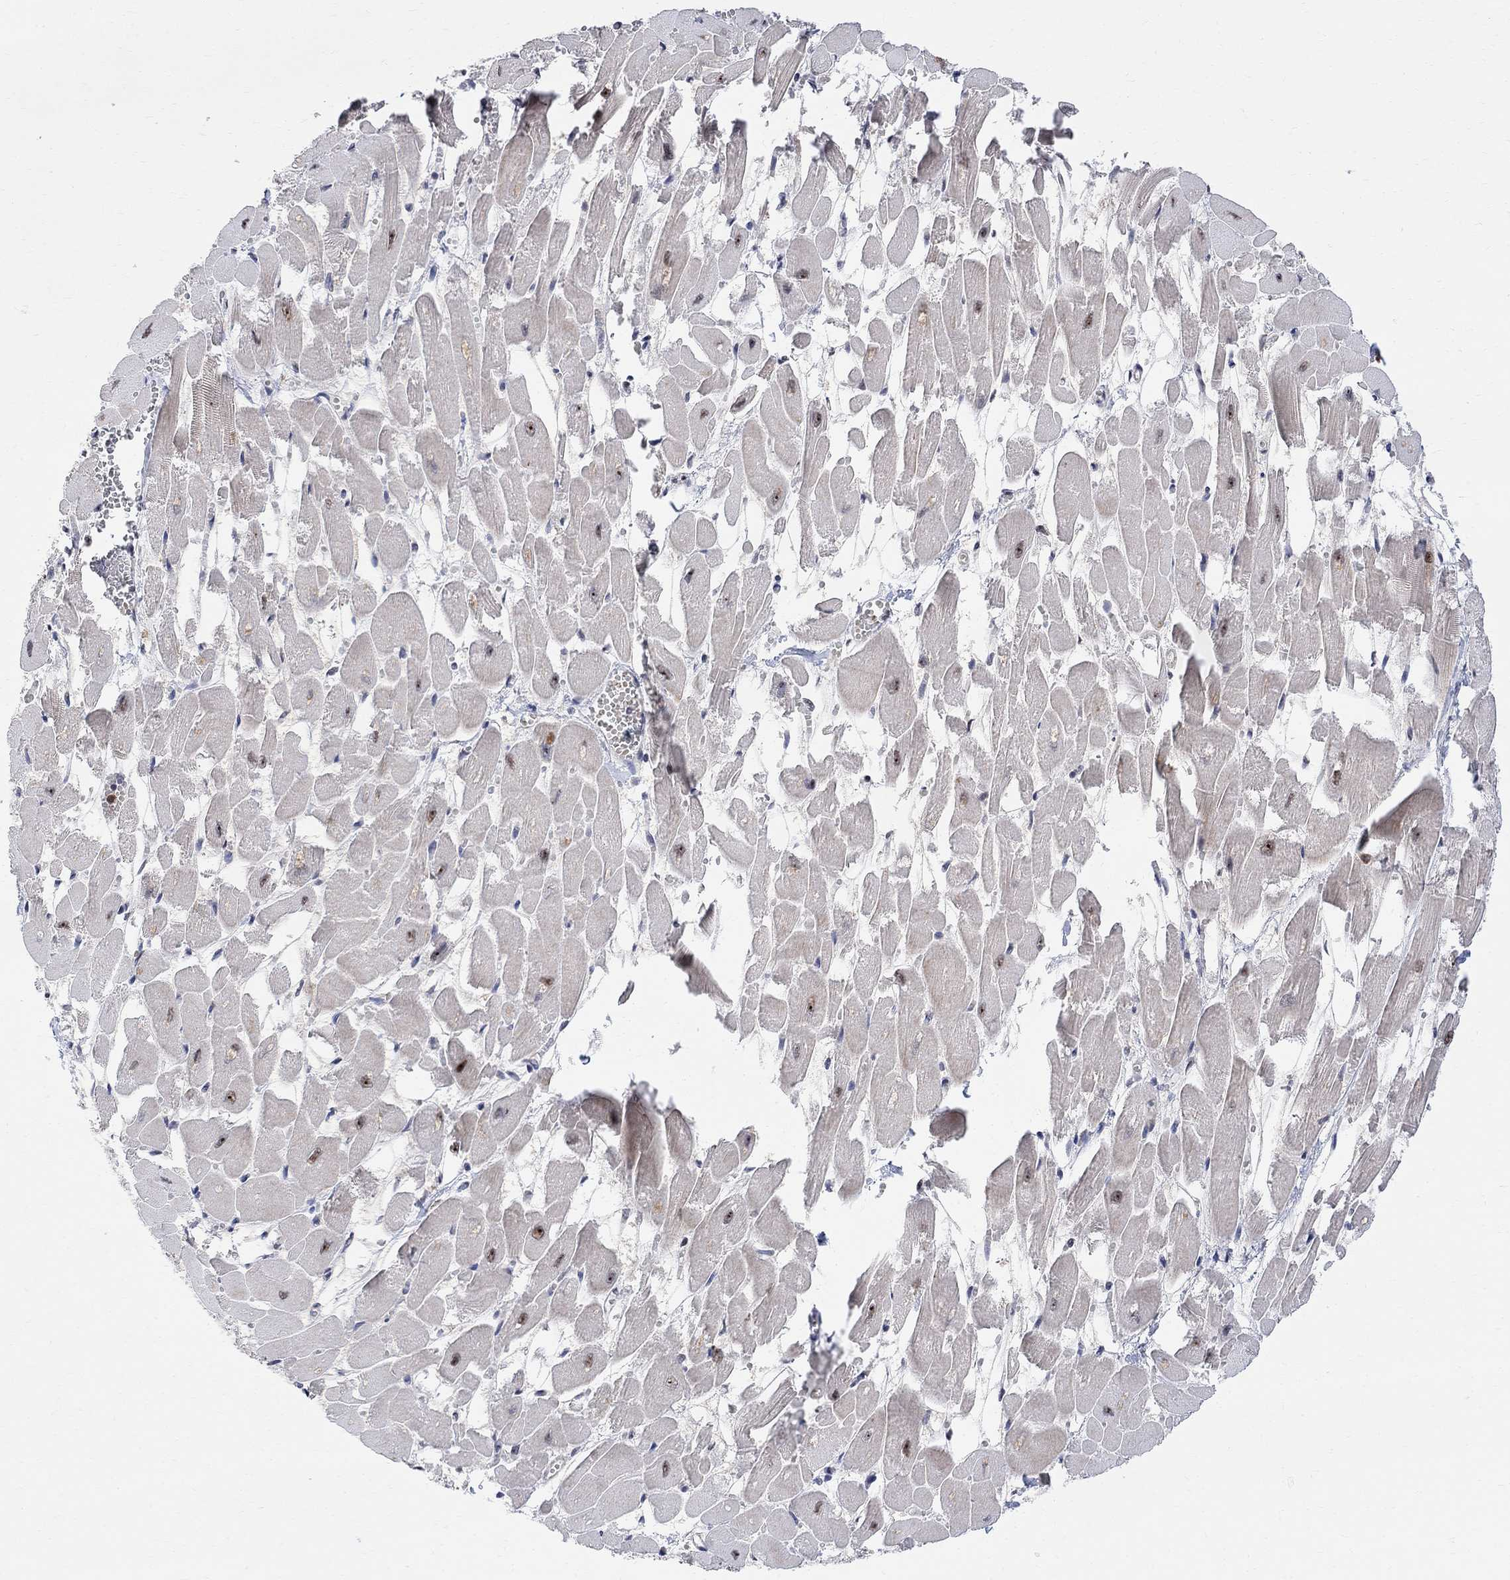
{"staining": {"intensity": "moderate", "quantity": "25%-75%", "location": "nuclear"}, "tissue": "heart muscle", "cell_type": "Cardiomyocytes", "image_type": "normal", "snomed": [{"axis": "morphology", "description": "Normal tissue, NOS"}, {"axis": "topography", "description": "Heart"}], "caption": "Immunohistochemical staining of normal heart muscle reveals 25%-75% levels of moderate nuclear protein expression in about 25%-75% of cardiomyocytes.", "gene": "E4F1", "patient": {"sex": "female", "age": 52}}